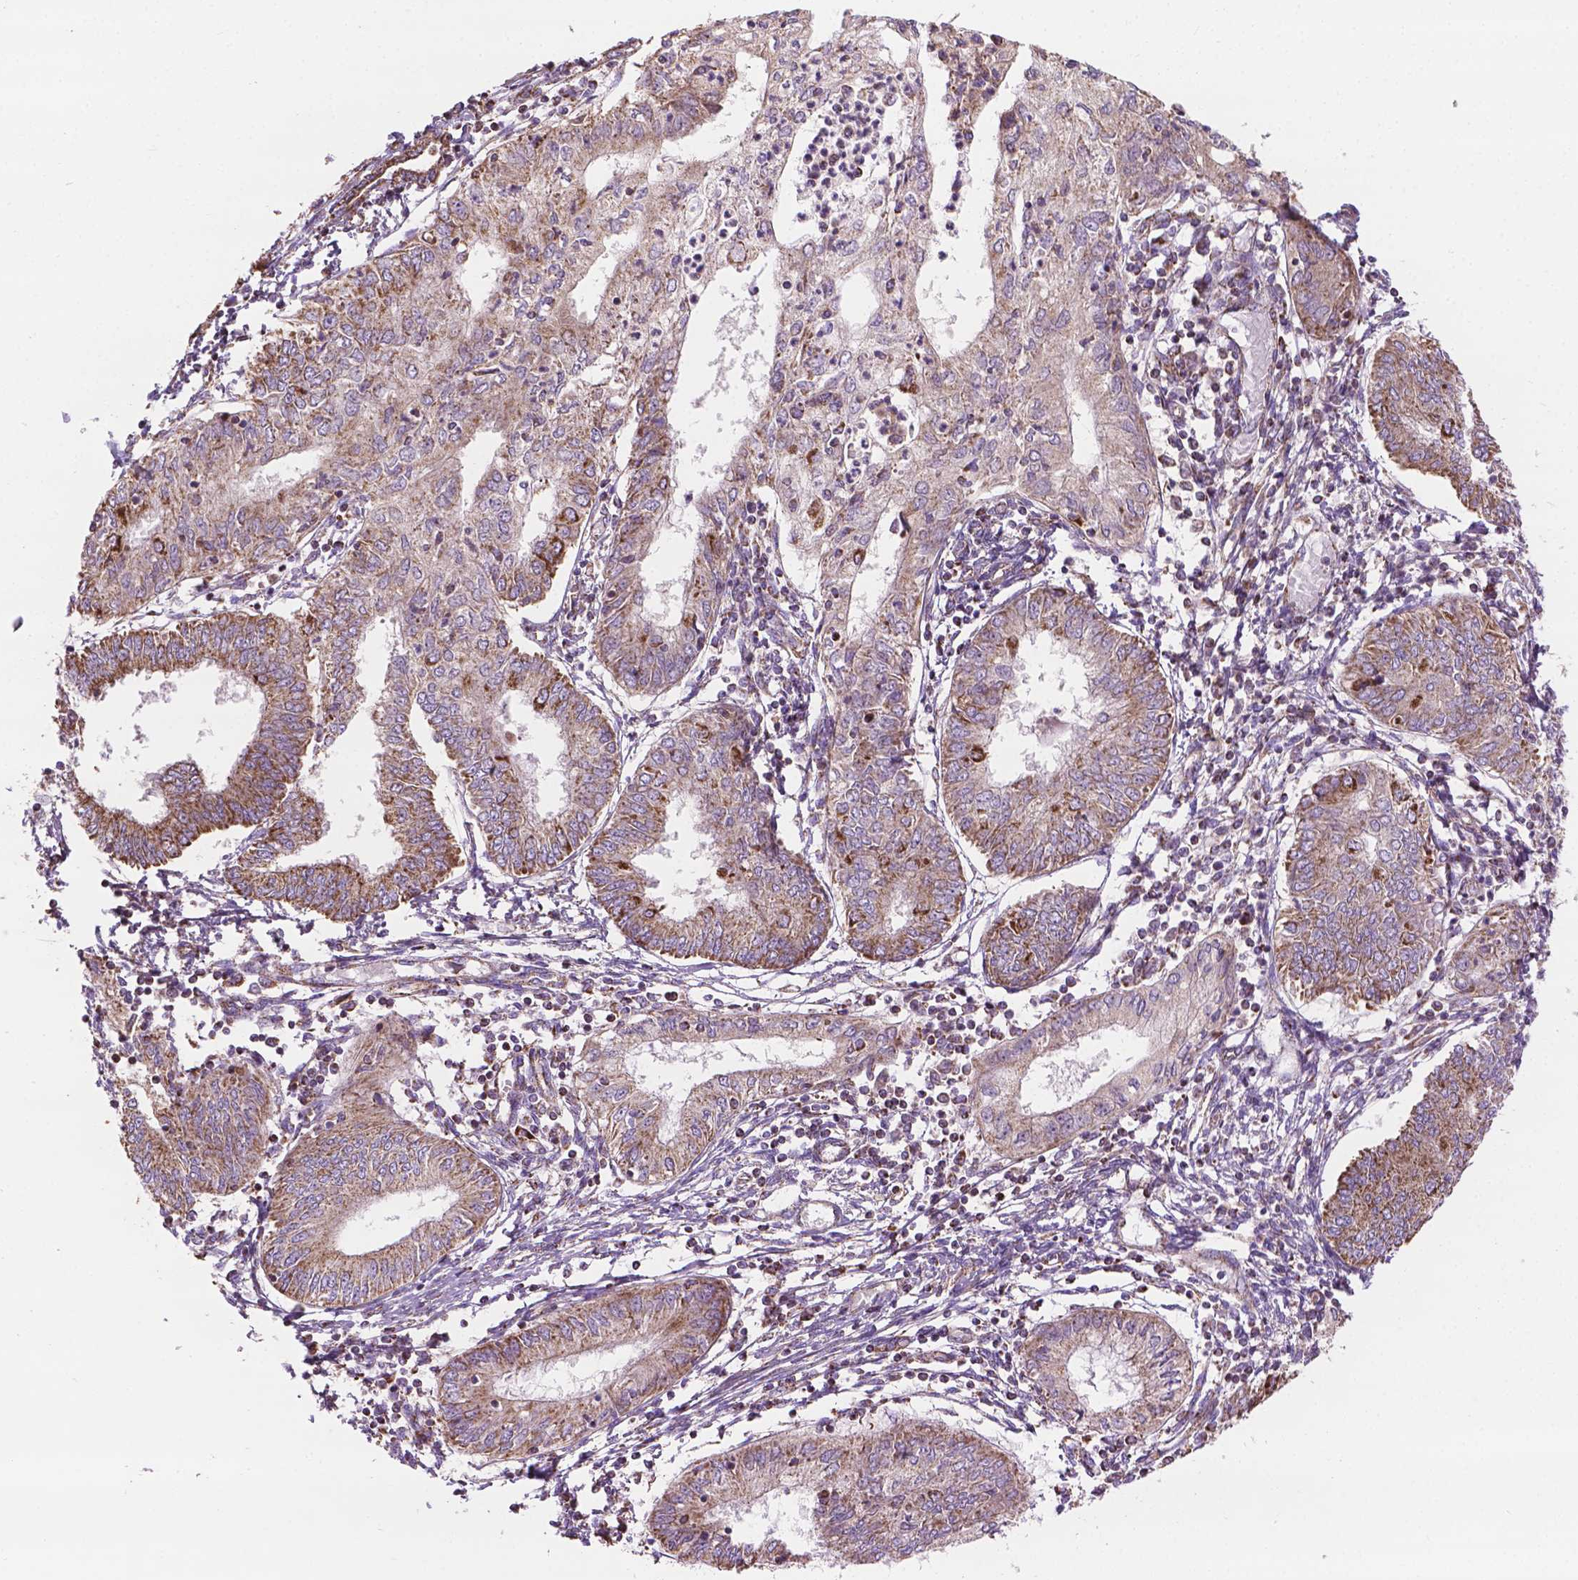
{"staining": {"intensity": "moderate", "quantity": ">75%", "location": "cytoplasmic/membranous"}, "tissue": "endometrial cancer", "cell_type": "Tumor cells", "image_type": "cancer", "snomed": [{"axis": "morphology", "description": "Adenocarcinoma, NOS"}, {"axis": "topography", "description": "Endometrium"}], "caption": "A brown stain labels moderate cytoplasmic/membranous positivity of a protein in human endometrial adenocarcinoma tumor cells.", "gene": "PIBF1", "patient": {"sex": "female", "age": 68}}